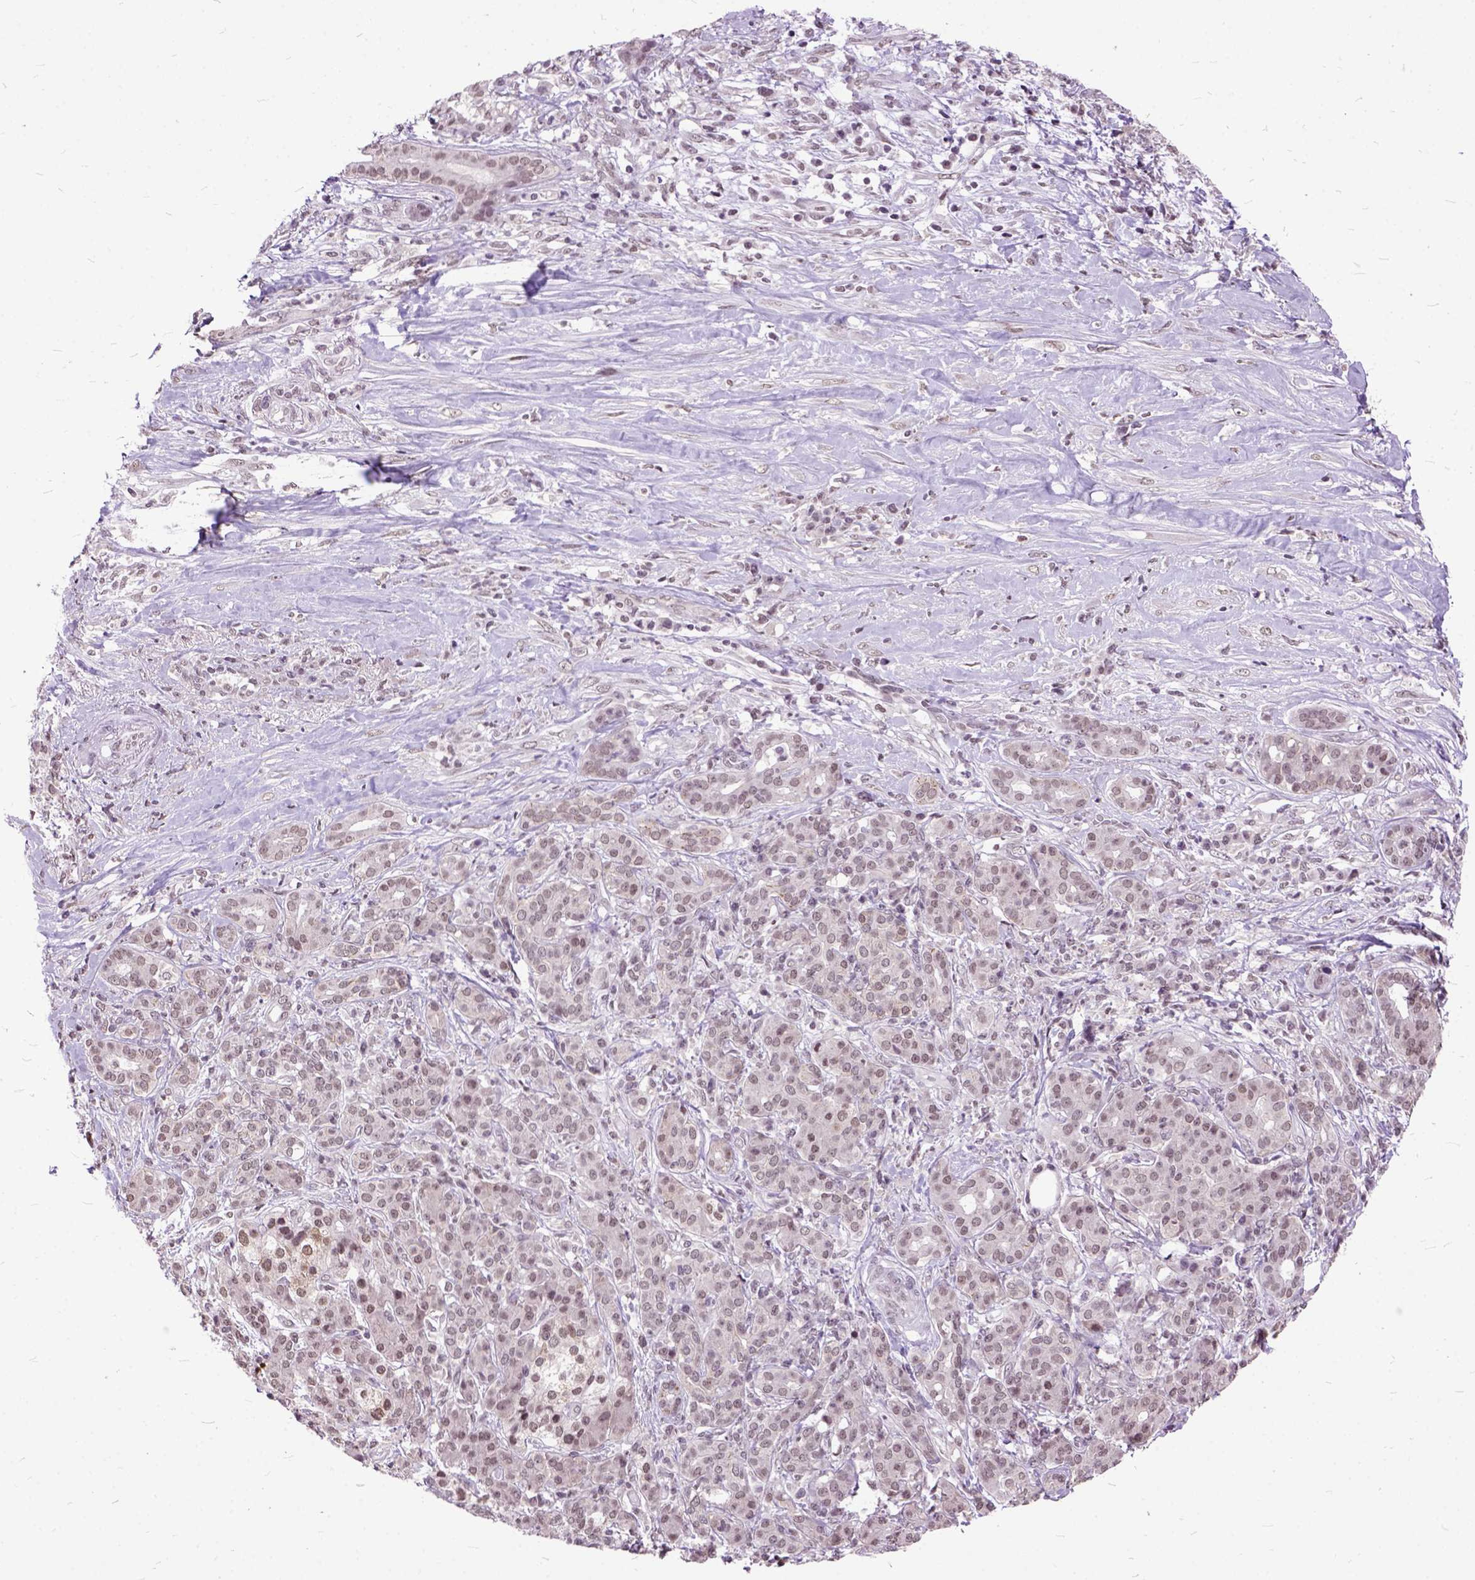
{"staining": {"intensity": "weak", "quantity": ">75%", "location": "nuclear"}, "tissue": "pancreatic cancer", "cell_type": "Tumor cells", "image_type": "cancer", "snomed": [{"axis": "morphology", "description": "Normal tissue, NOS"}, {"axis": "morphology", "description": "Inflammation, NOS"}, {"axis": "morphology", "description": "Adenocarcinoma, NOS"}, {"axis": "topography", "description": "Pancreas"}], "caption": "Protein staining by immunohistochemistry reveals weak nuclear expression in about >75% of tumor cells in pancreatic cancer. Ihc stains the protein of interest in brown and the nuclei are stained blue.", "gene": "ORC5", "patient": {"sex": "male", "age": 57}}